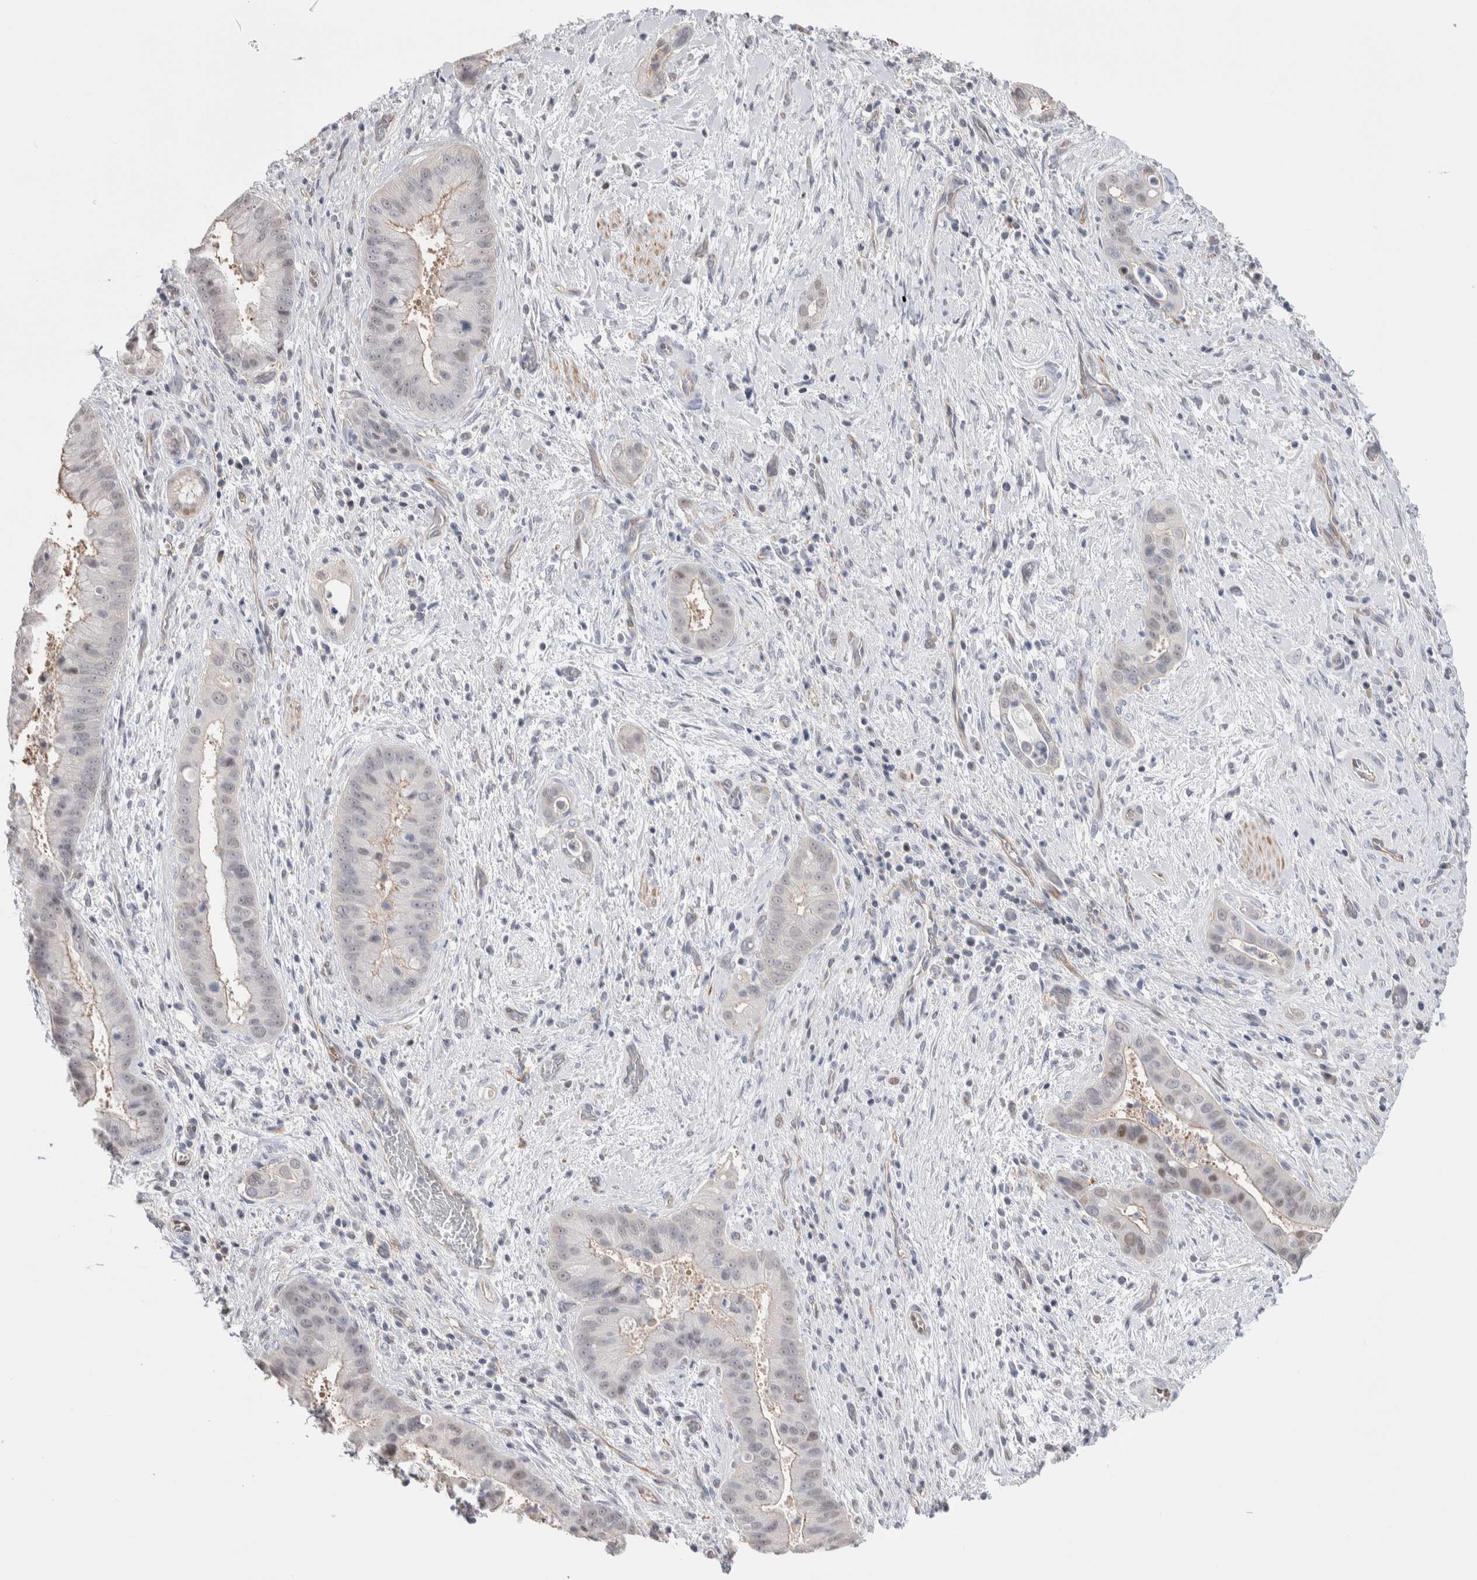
{"staining": {"intensity": "weak", "quantity": "<25%", "location": "nuclear"}, "tissue": "liver cancer", "cell_type": "Tumor cells", "image_type": "cancer", "snomed": [{"axis": "morphology", "description": "Cholangiocarcinoma"}, {"axis": "topography", "description": "Liver"}], "caption": "DAB (3,3'-diaminobenzidine) immunohistochemical staining of human liver cholangiocarcinoma shows no significant staining in tumor cells. (DAB IHC, high magnification).", "gene": "ZBTB49", "patient": {"sex": "female", "age": 54}}